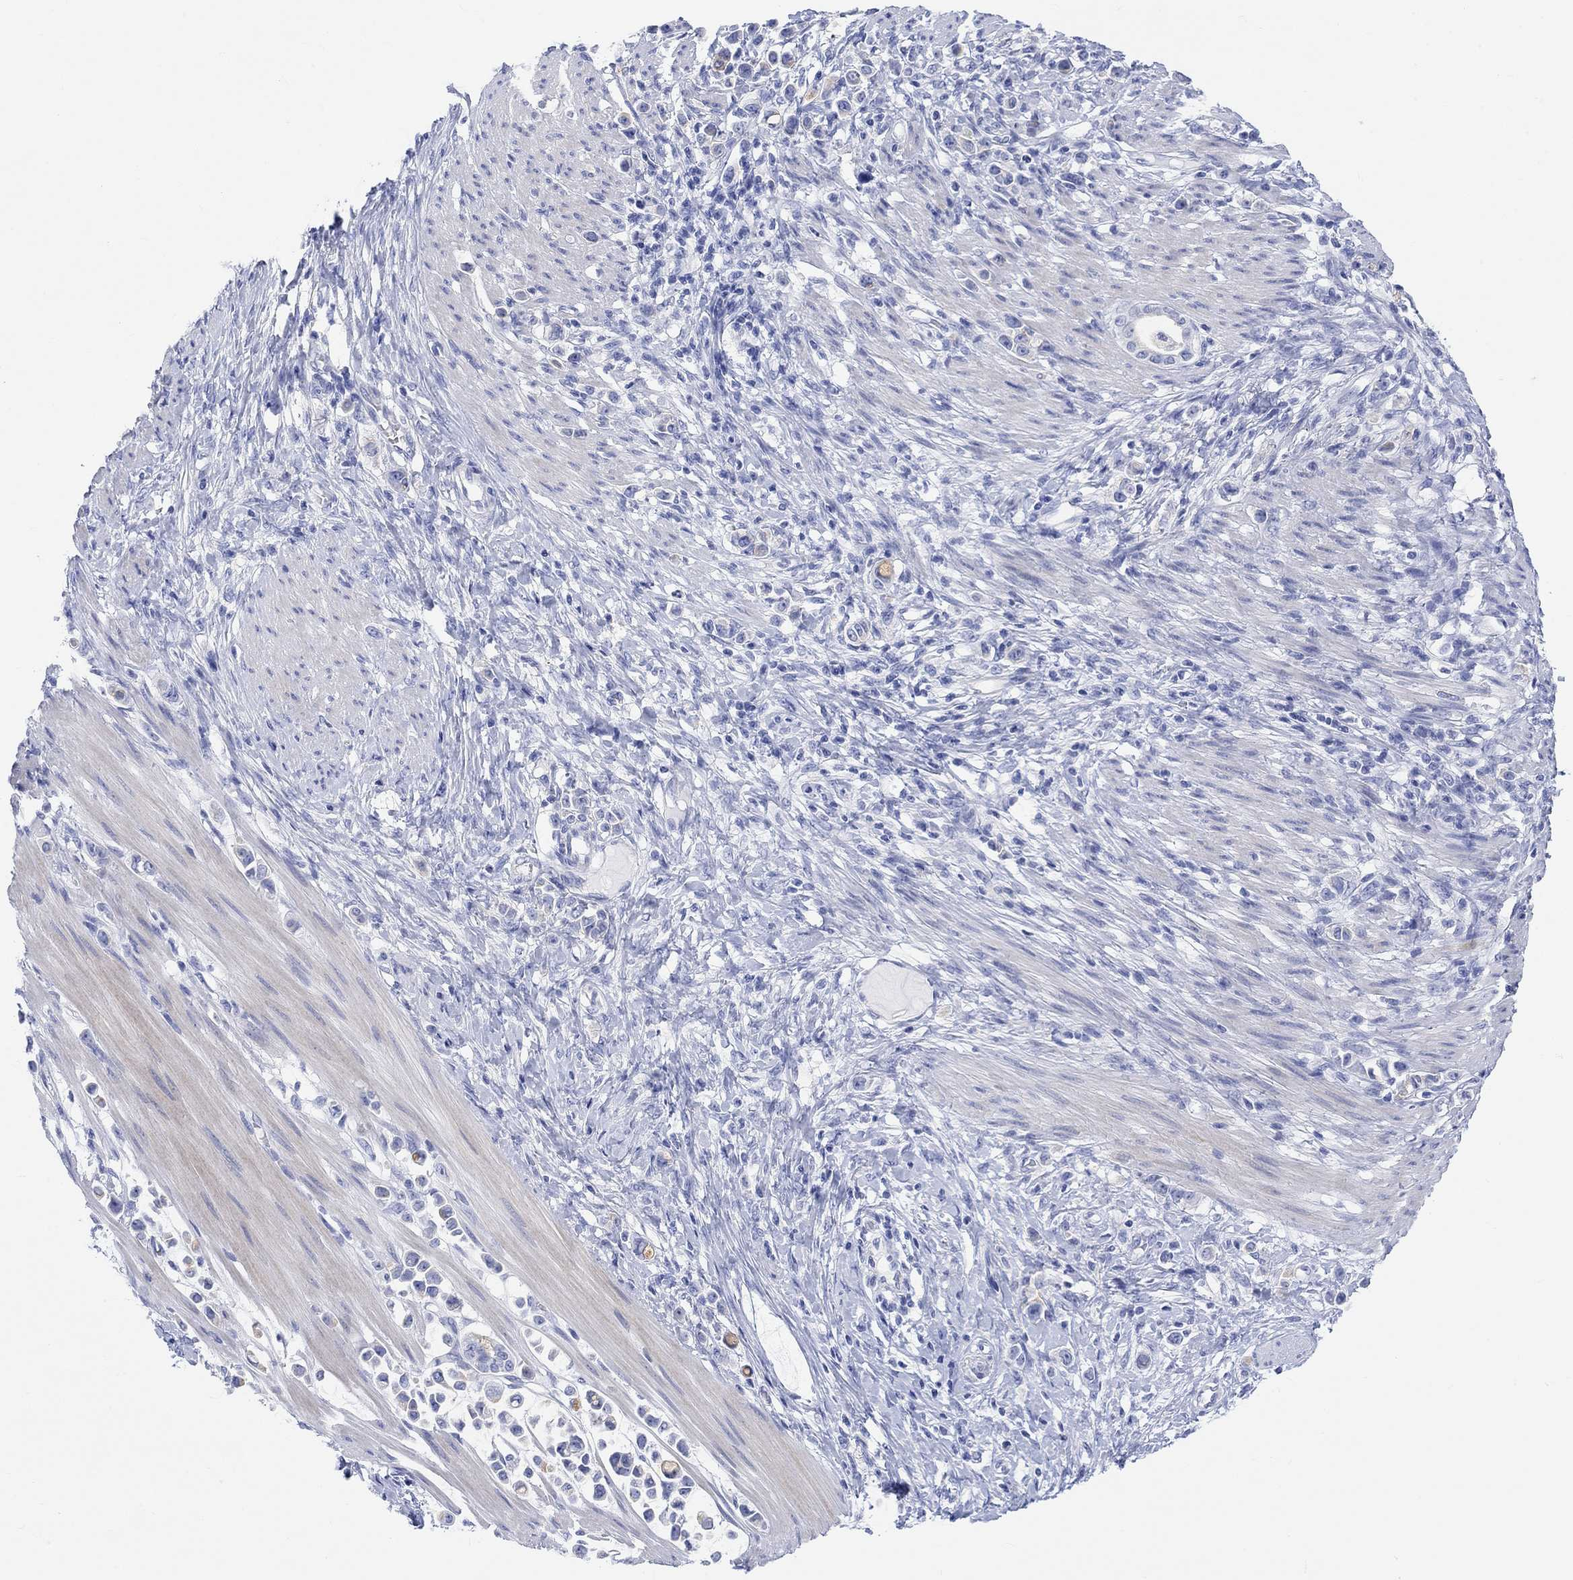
{"staining": {"intensity": "negative", "quantity": "none", "location": "none"}, "tissue": "stomach cancer", "cell_type": "Tumor cells", "image_type": "cancer", "snomed": [{"axis": "morphology", "description": "Adenocarcinoma, NOS"}, {"axis": "topography", "description": "Stomach"}], "caption": "Stomach cancer (adenocarcinoma) was stained to show a protein in brown. There is no significant staining in tumor cells.", "gene": "XIRP2", "patient": {"sex": "male", "age": 82}}